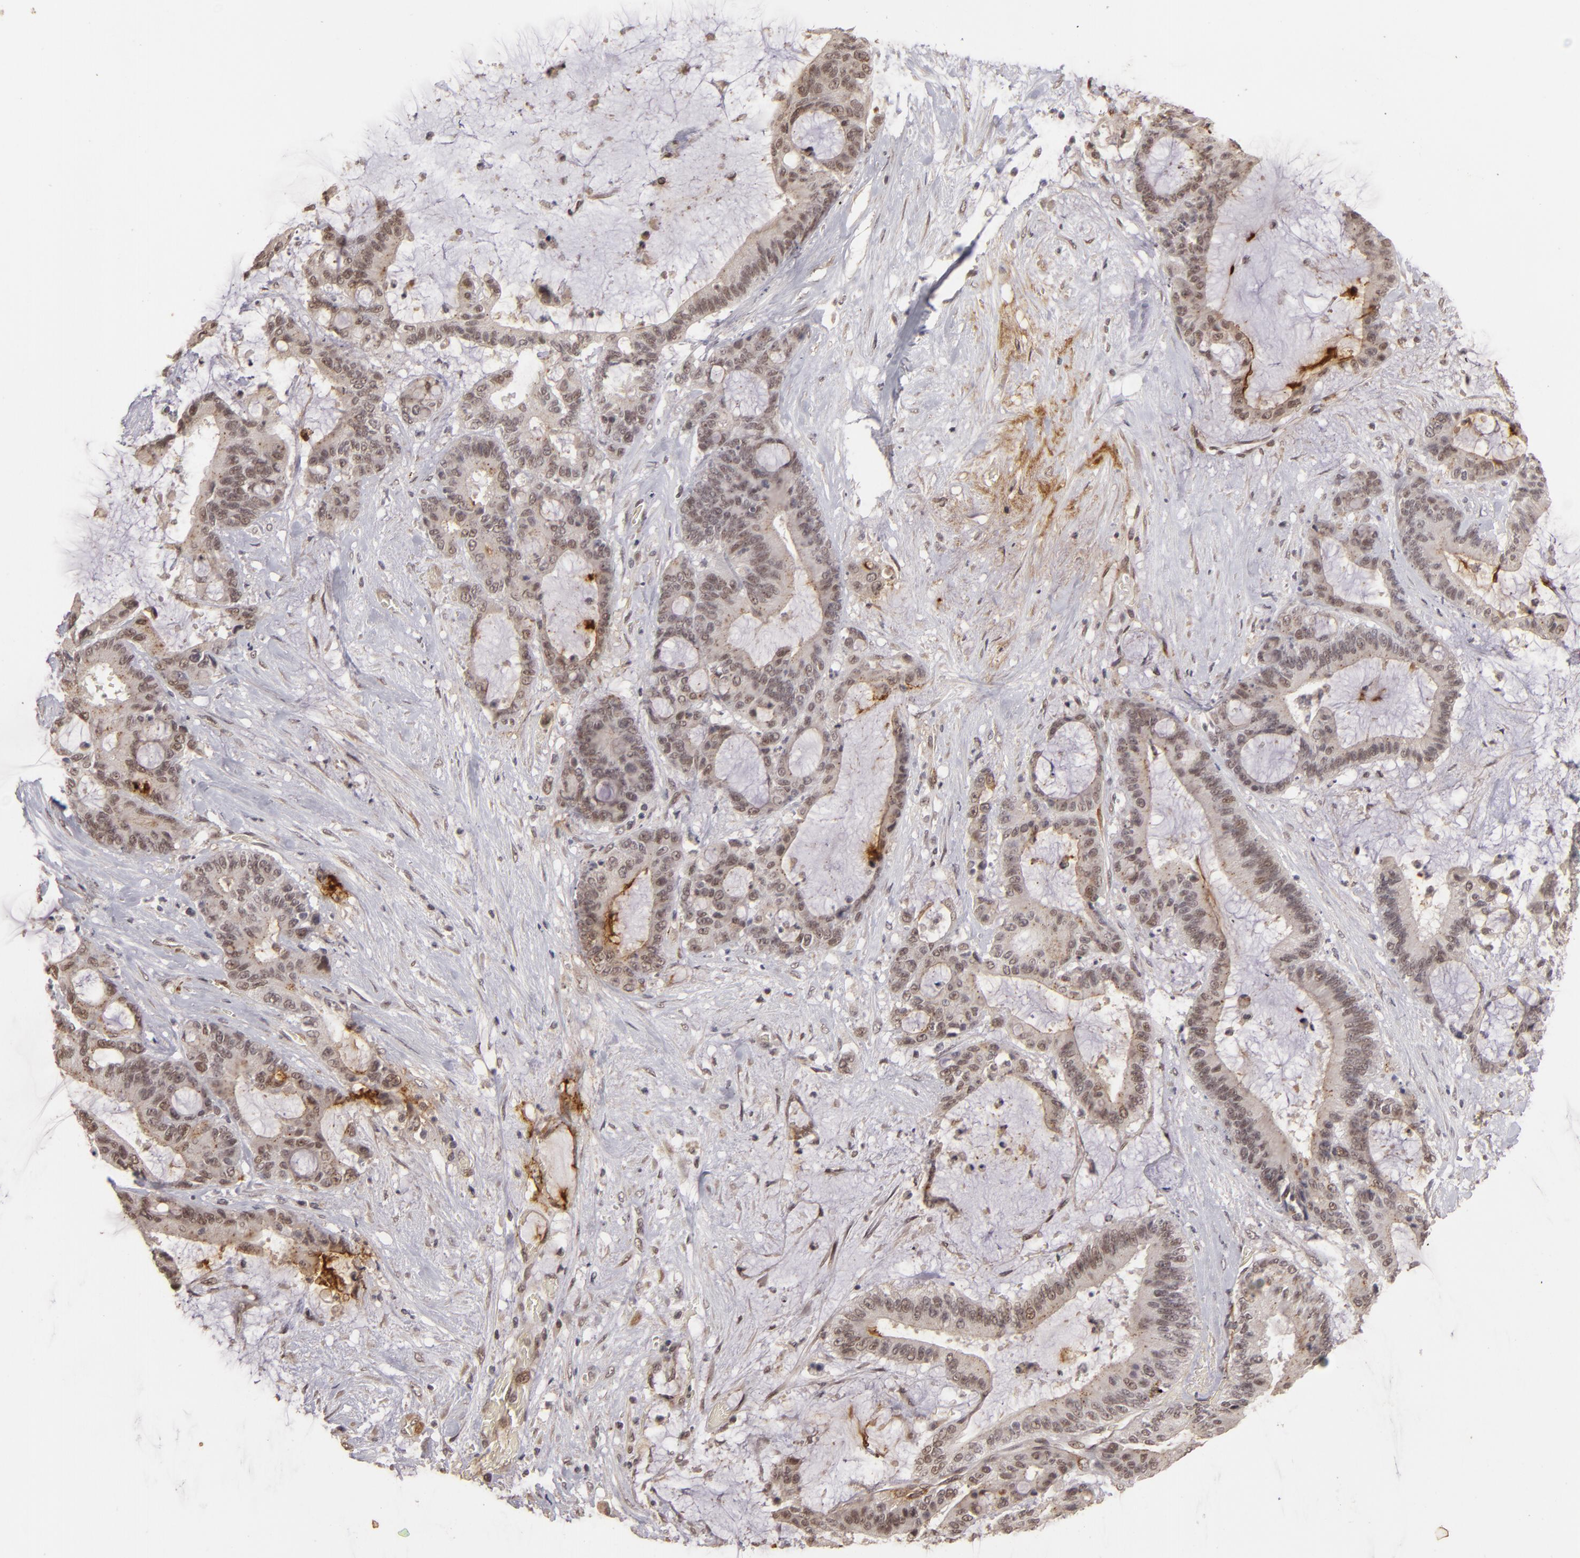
{"staining": {"intensity": "negative", "quantity": "none", "location": "none"}, "tissue": "liver cancer", "cell_type": "Tumor cells", "image_type": "cancer", "snomed": [{"axis": "morphology", "description": "Cholangiocarcinoma"}, {"axis": "topography", "description": "Liver"}], "caption": "Tumor cells are negative for protein expression in human liver cancer.", "gene": "DFFA", "patient": {"sex": "female", "age": 73}}